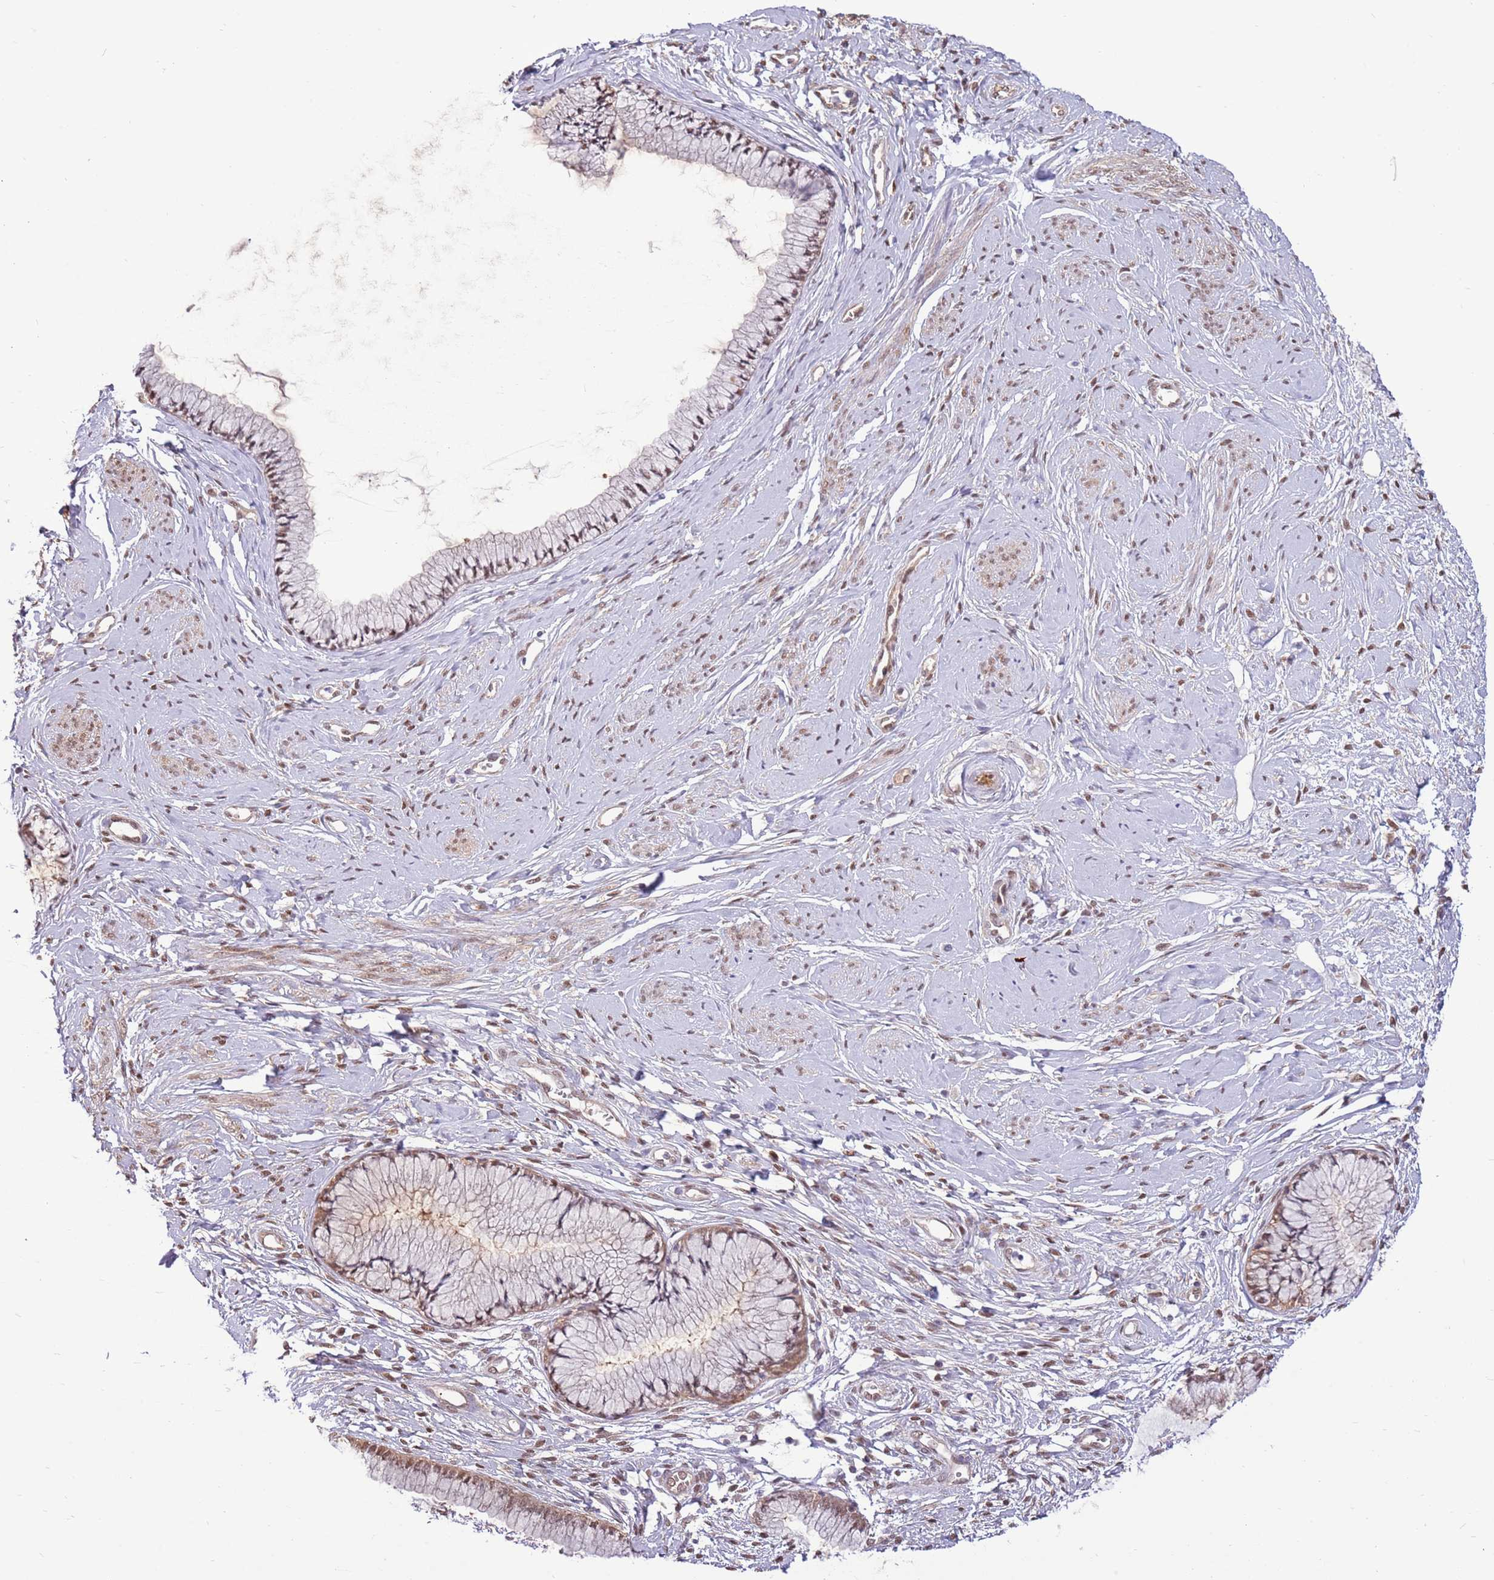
{"staining": {"intensity": "moderate", "quantity": "25%-75%", "location": "cytoplasmic/membranous,nuclear"}, "tissue": "cervix", "cell_type": "Glandular cells", "image_type": "normal", "snomed": [{"axis": "morphology", "description": "Normal tissue, NOS"}, {"axis": "topography", "description": "Cervix"}], "caption": "IHC image of normal cervix: human cervix stained using immunohistochemistry (IHC) exhibits medium levels of moderate protein expression localized specifically in the cytoplasmic/membranous,nuclear of glandular cells, appearing as a cytoplasmic/membranous,nuclear brown color.", "gene": "NSFL1C", "patient": {"sex": "female", "age": 42}}